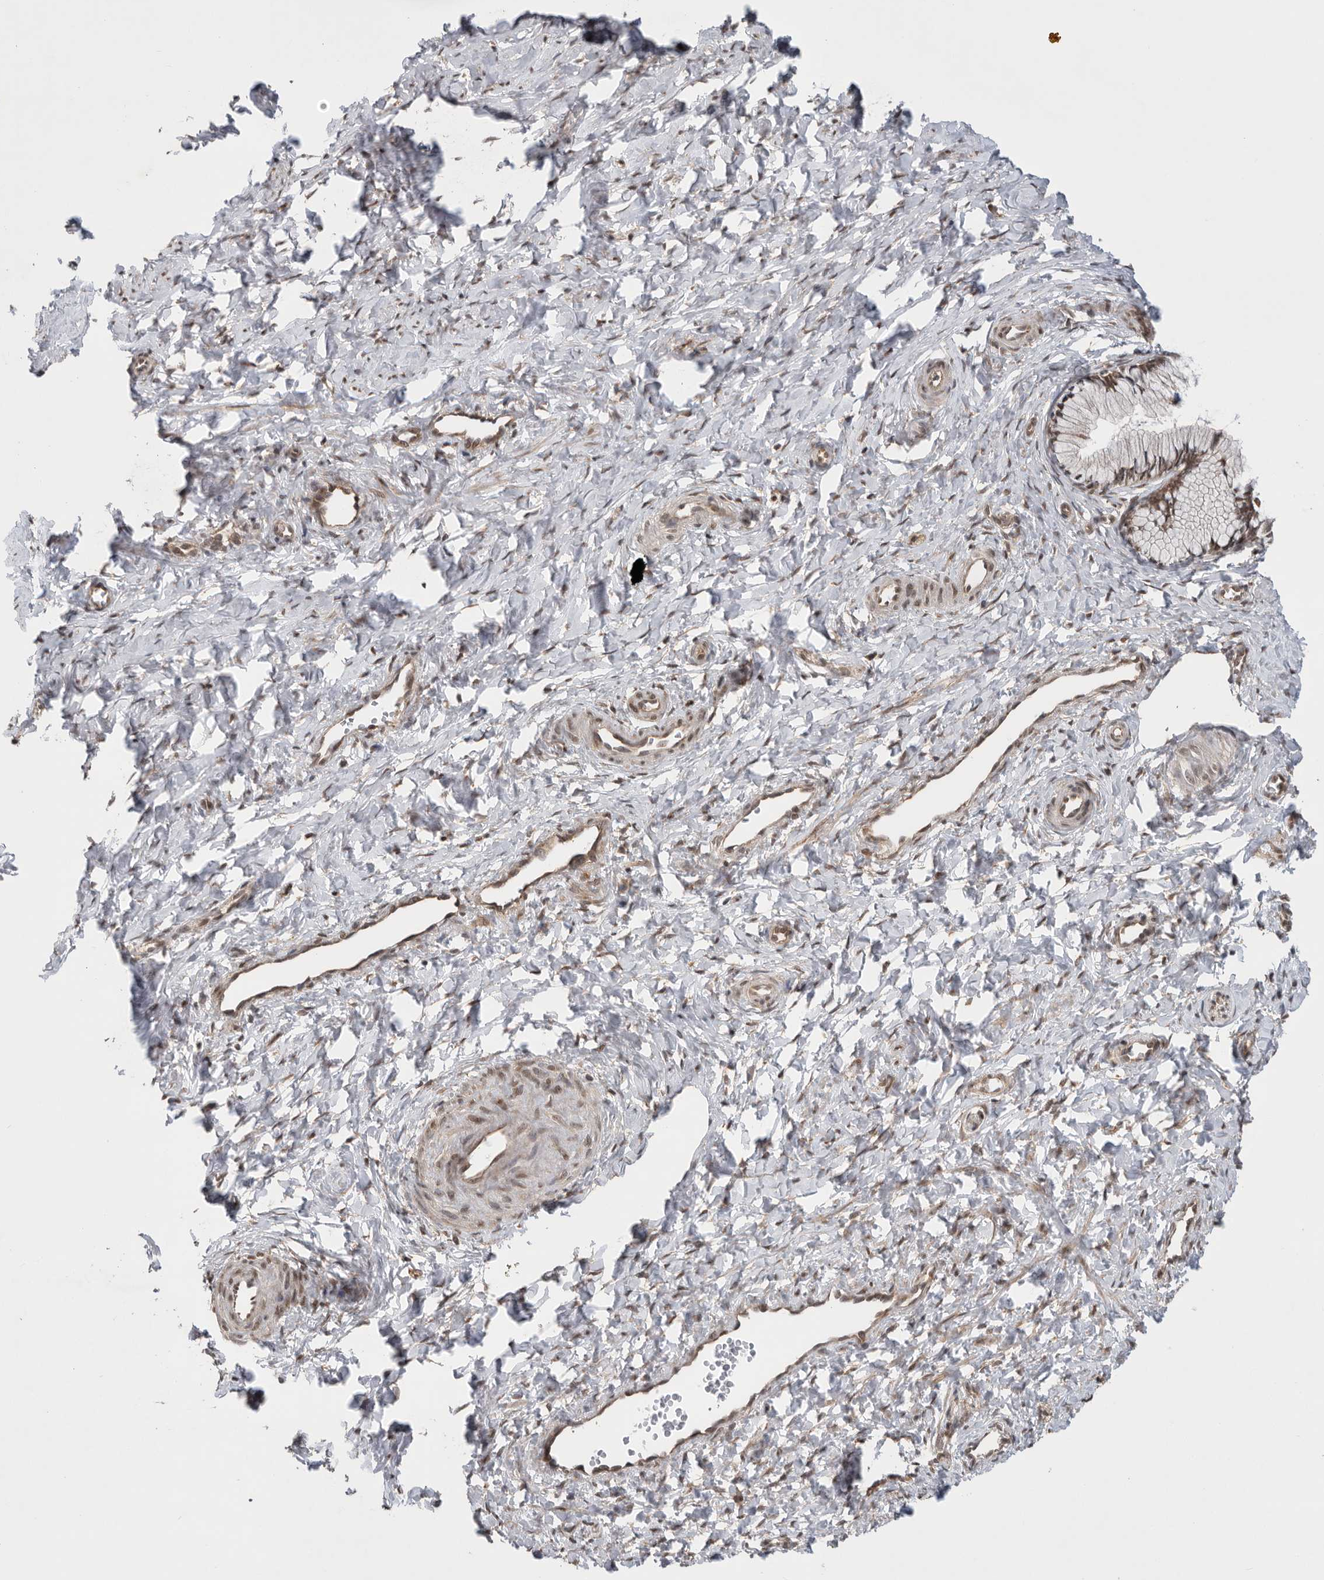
{"staining": {"intensity": "weak", "quantity": ">75%", "location": "cytoplasmic/membranous"}, "tissue": "cervix", "cell_type": "Glandular cells", "image_type": "normal", "snomed": [{"axis": "morphology", "description": "Normal tissue, NOS"}, {"axis": "topography", "description": "Cervix"}], "caption": "The photomicrograph shows immunohistochemical staining of normal cervix. There is weak cytoplasmic/membranous positivity is appreciated in approximately >75% of glandular cells.", "gene": "VPS50", "patient": {"sex": "female", "age": 27}}